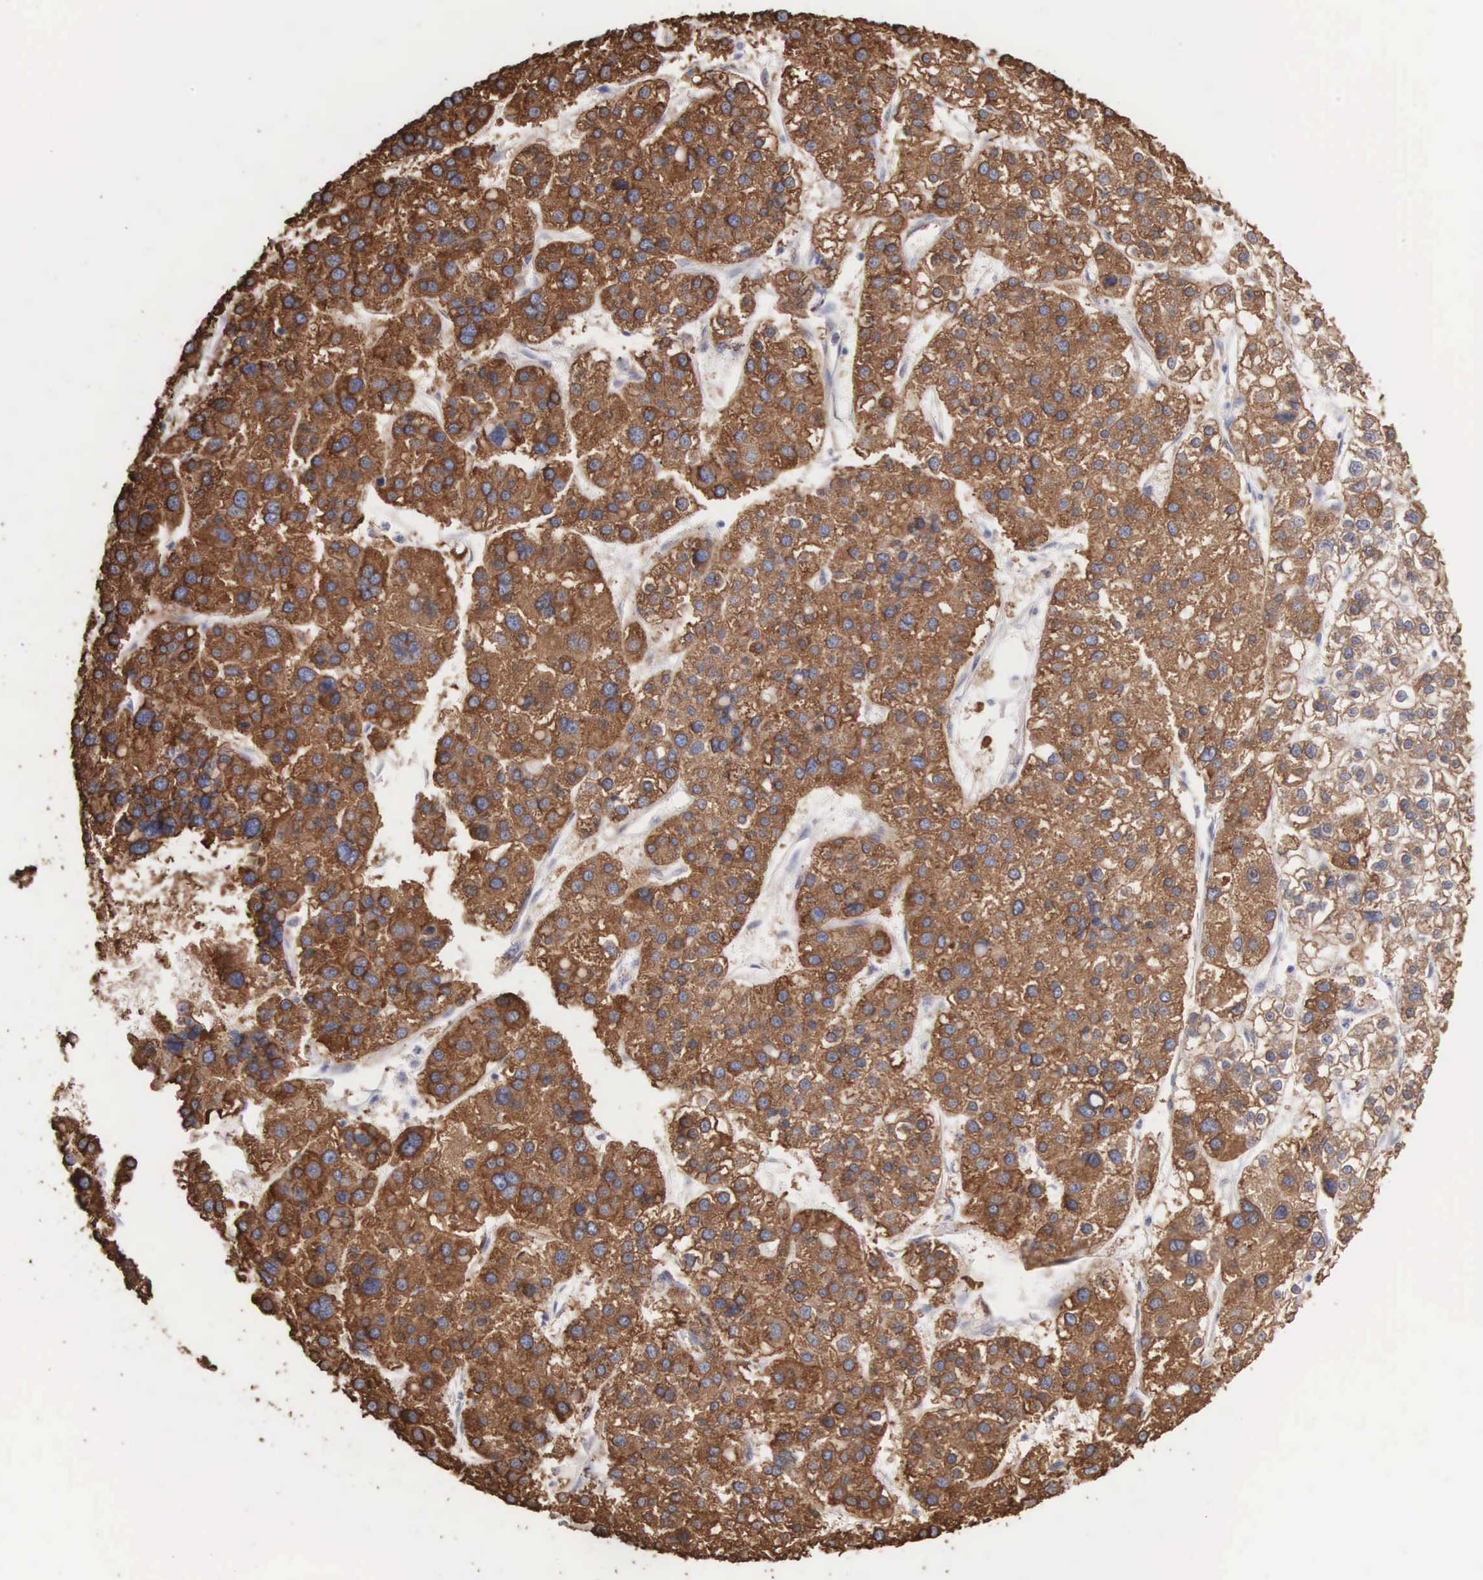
{"staining": {"intensity": "strong", "quantity": ">75%", "location": "cytoplasmic/membranous"}, "tissue": "liver cancer", "cell_type": "Tumor cells", "image_type": "cancer", "snomed": [{"axis": "morphology", "description": "Carcinoma, Hepatocellular, NOS"}, {"axis": "topography", "description": "Liver"}], "caption": "A high-resolution histopathology image shows IHC staining of hepatocellular carcinoma (liver), which displays strong cytoplasmic/membranous expression in about >75% of tumor cells.", "gene": "LIN52", "patient": {"sex": "female", "age": 85}}